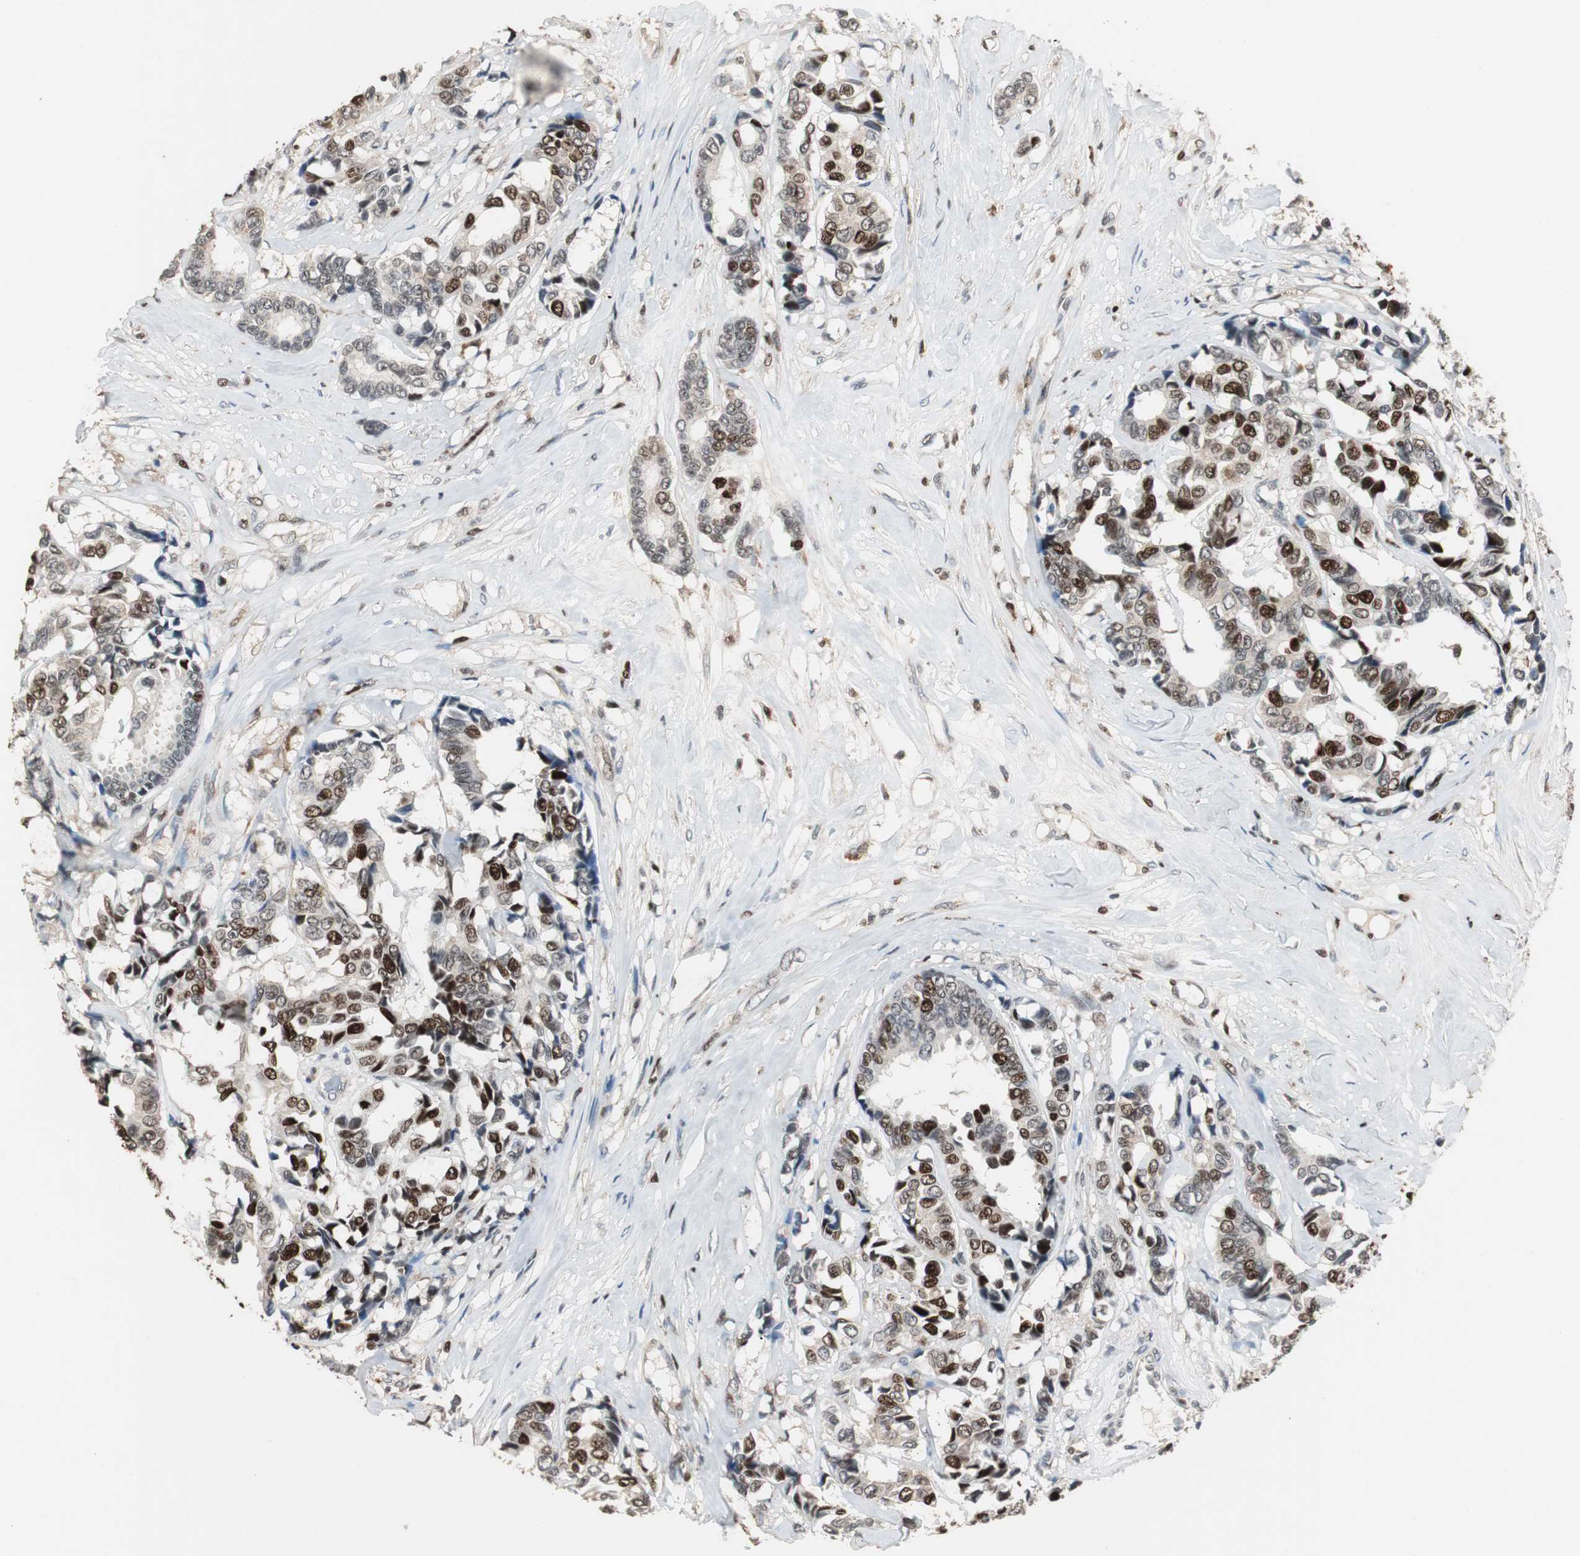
{"staining": {"intensity": "strong", "quantity": "25%-75%", "location": "nuclear"}, "tissue": "breast cancer", "cell_type": "Tumor cells", "image_type": "cancer", "snomed": [{"axis": "morphology", "description": "Duct carcinoma"}, {"axis": "topography", "description": "Breast"}], "caption": "Immunohistochemistry photomicrograph of neoplastic tissue: human breast invasive ductal carcinoma stained using IHC shows high levels of strong protein expression localized specifically in the nuclear of tumor cells, appearing as a nuclear brown color.", "gene": "FEN1", "patient": {"sex": "female", "age": 87}}